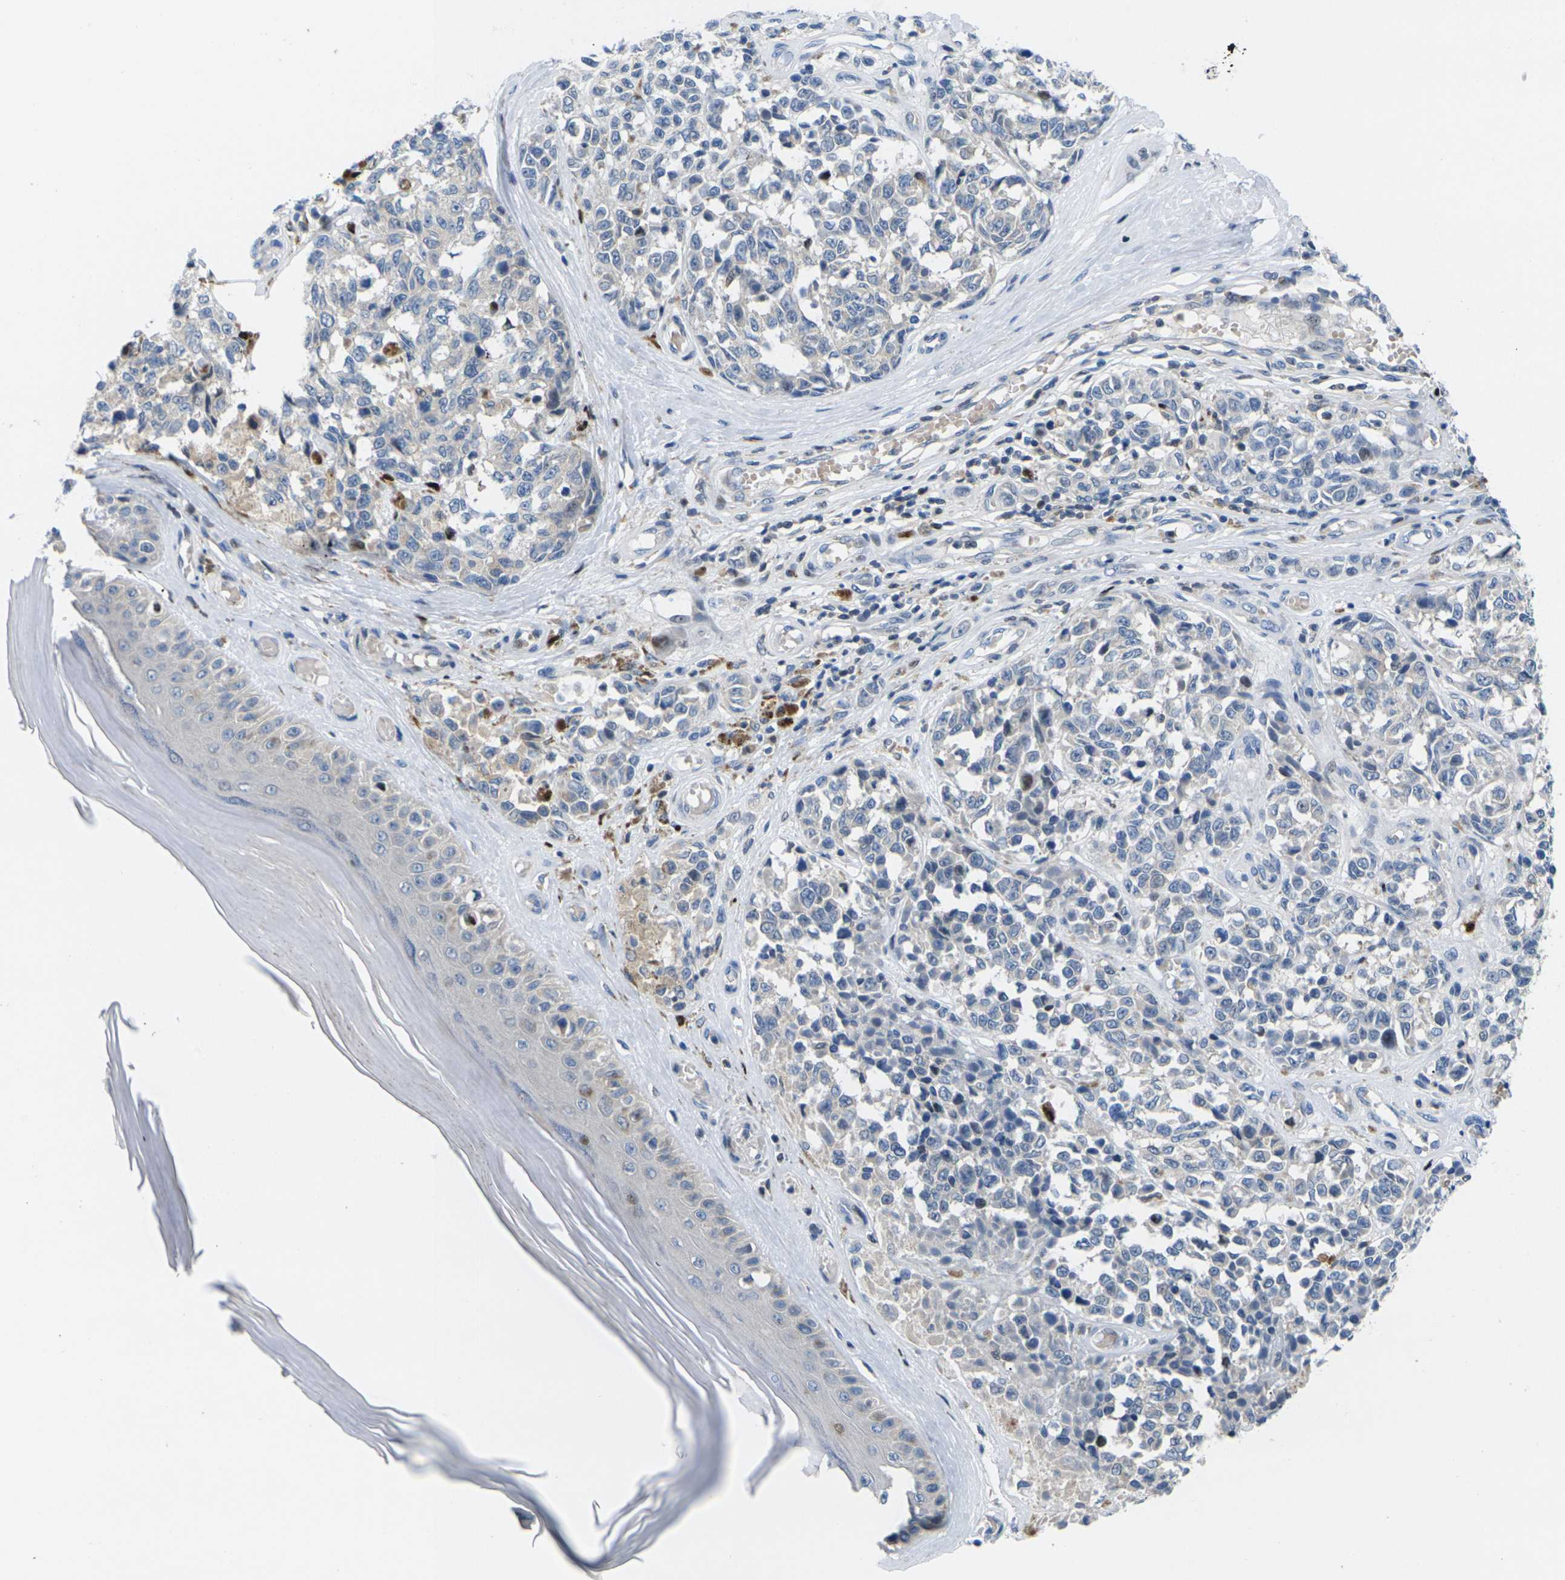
{"staining": {"intensity": "weak", "quantity": ">75%", "location": "cytoplasmic/membranous"}, "tissue": "melanoma", "cell_type": "Tumor cells", "image_type": "cancer", "snomed": [{"axis": "morphology", "description": "Malignant melanoma, NOS"}, {"axis": "topography", "description": "Skin"}], "caption": "There is low levels of weak cytoplasmic/membranous expression in tumor cells of melanoma, as demonstrated by immunohistochemical staining (brown color).", "gene": "RPS6KA3", "patient": {"sex": "female", "age": 64}}